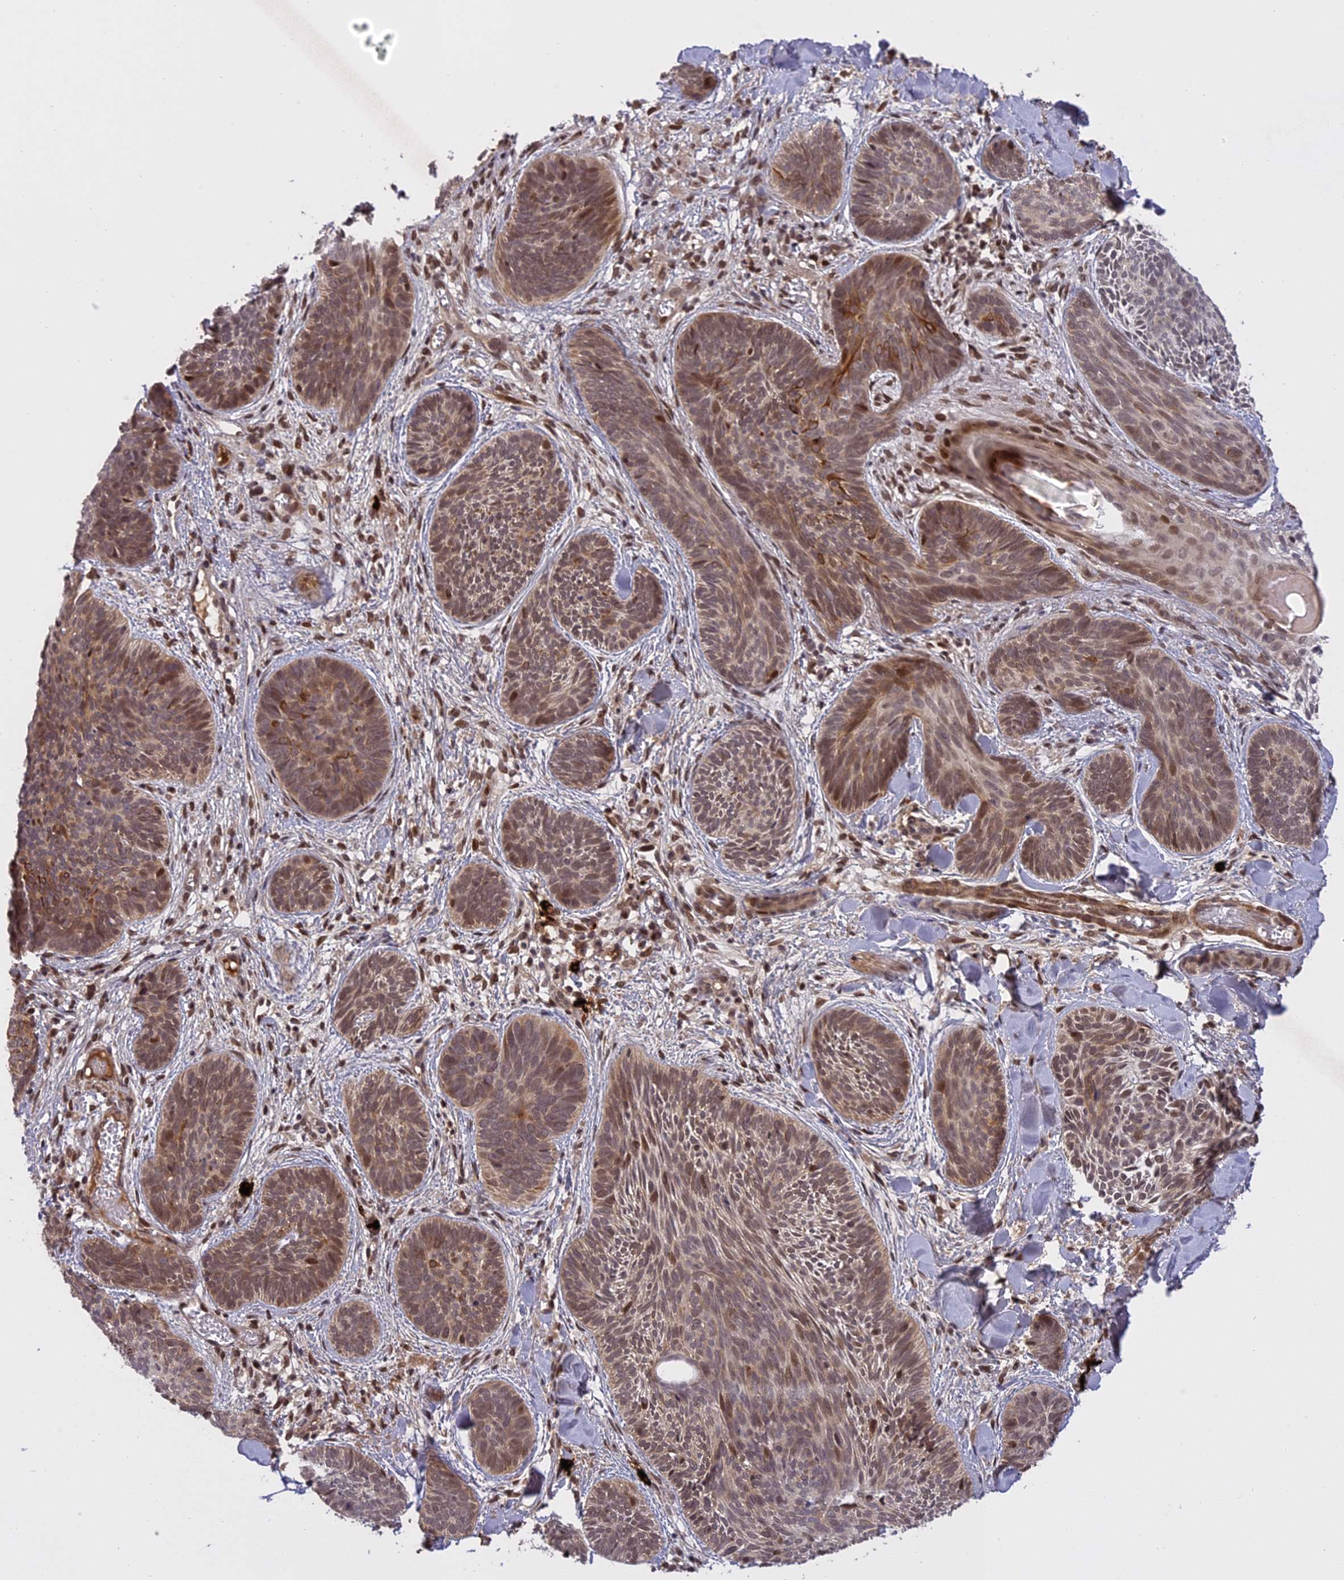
{"staining": {"intensity": "moderate", "quantity": "<25%", "location": "cytoplasmic/membranous,nuclear"}, "tissue": "skin cancer", "cell_type": "Tumor cells", "image_type": "cancer", "snomed": [{"axis": "morphology", "description": "Basal cell carcinoma"}, {"axis": "topography", "description": "Skin"}], "caption": "Immunohistochemistry (IHC) (DAB (3,3'-diaminobenzidine)) staining of skin cancer demonstrates moderate cytoplasmic/membranous and nuclear protein expression in approximately <25% of tumor cells.", "gene": "PRELID2", "patient": {"sex": "female", "age": 81}}